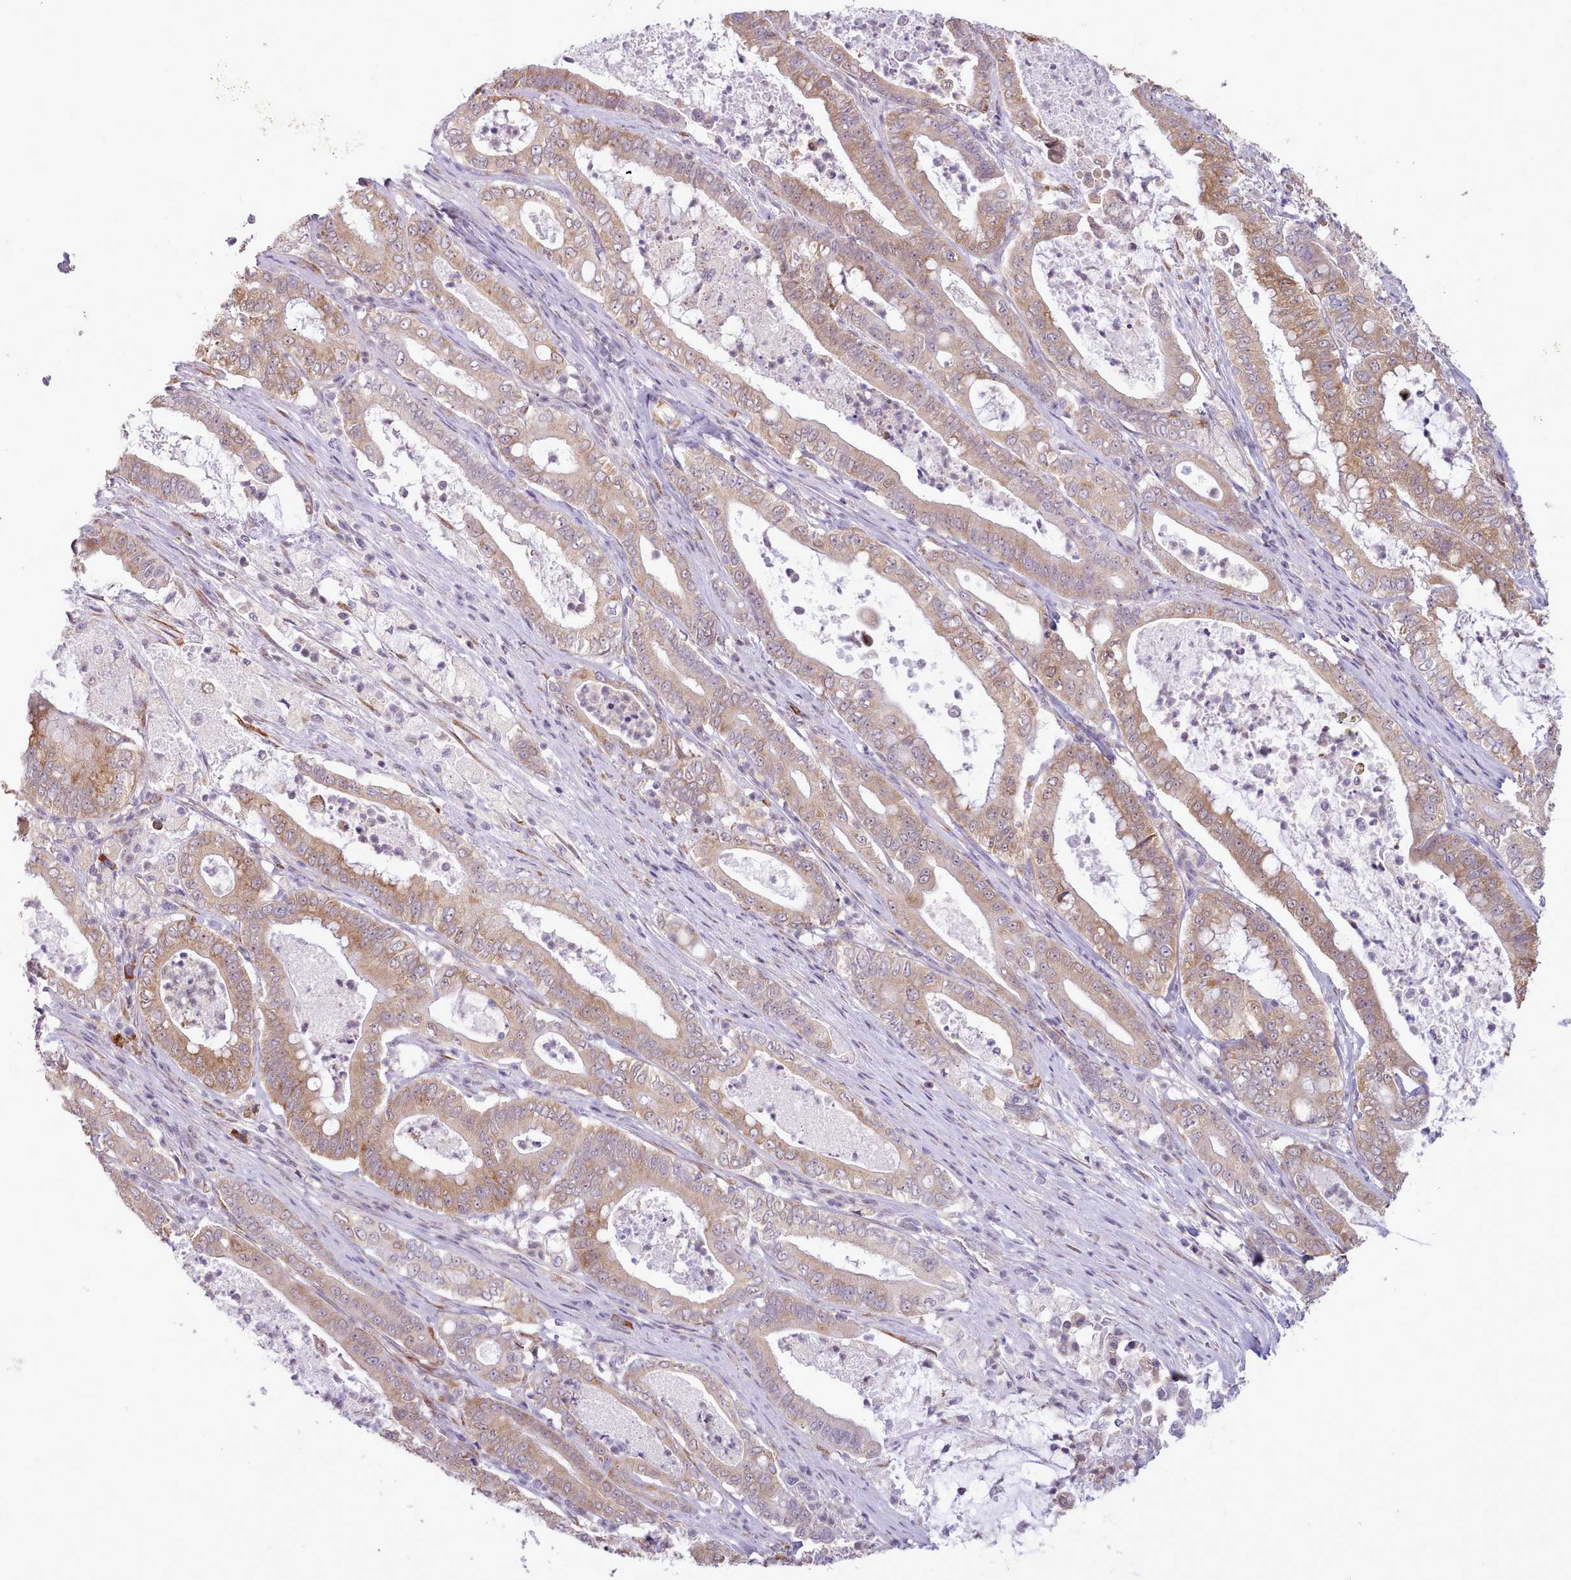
{"staining": {"intensity": "moderate", "quantity": ">75%", "location": "cytoplasmic/membranous"}, "tissue": "pancreatic cancer", "cell_type": "Tumor cells", "image_type": "cancer", "snomed": [{"axis": "morphology", "description": "Adenocarcinoma, NOS"}, {"axis": "topography", "description": "Pancreas"}], "caption": "Tumor cells show medium levels of moderate cytoplasmic/membranous positivity in about >75% of cells in human pancreatic cancer.", "gene": "SEC61B", "patient": {"sex": "male", "age": 71}}